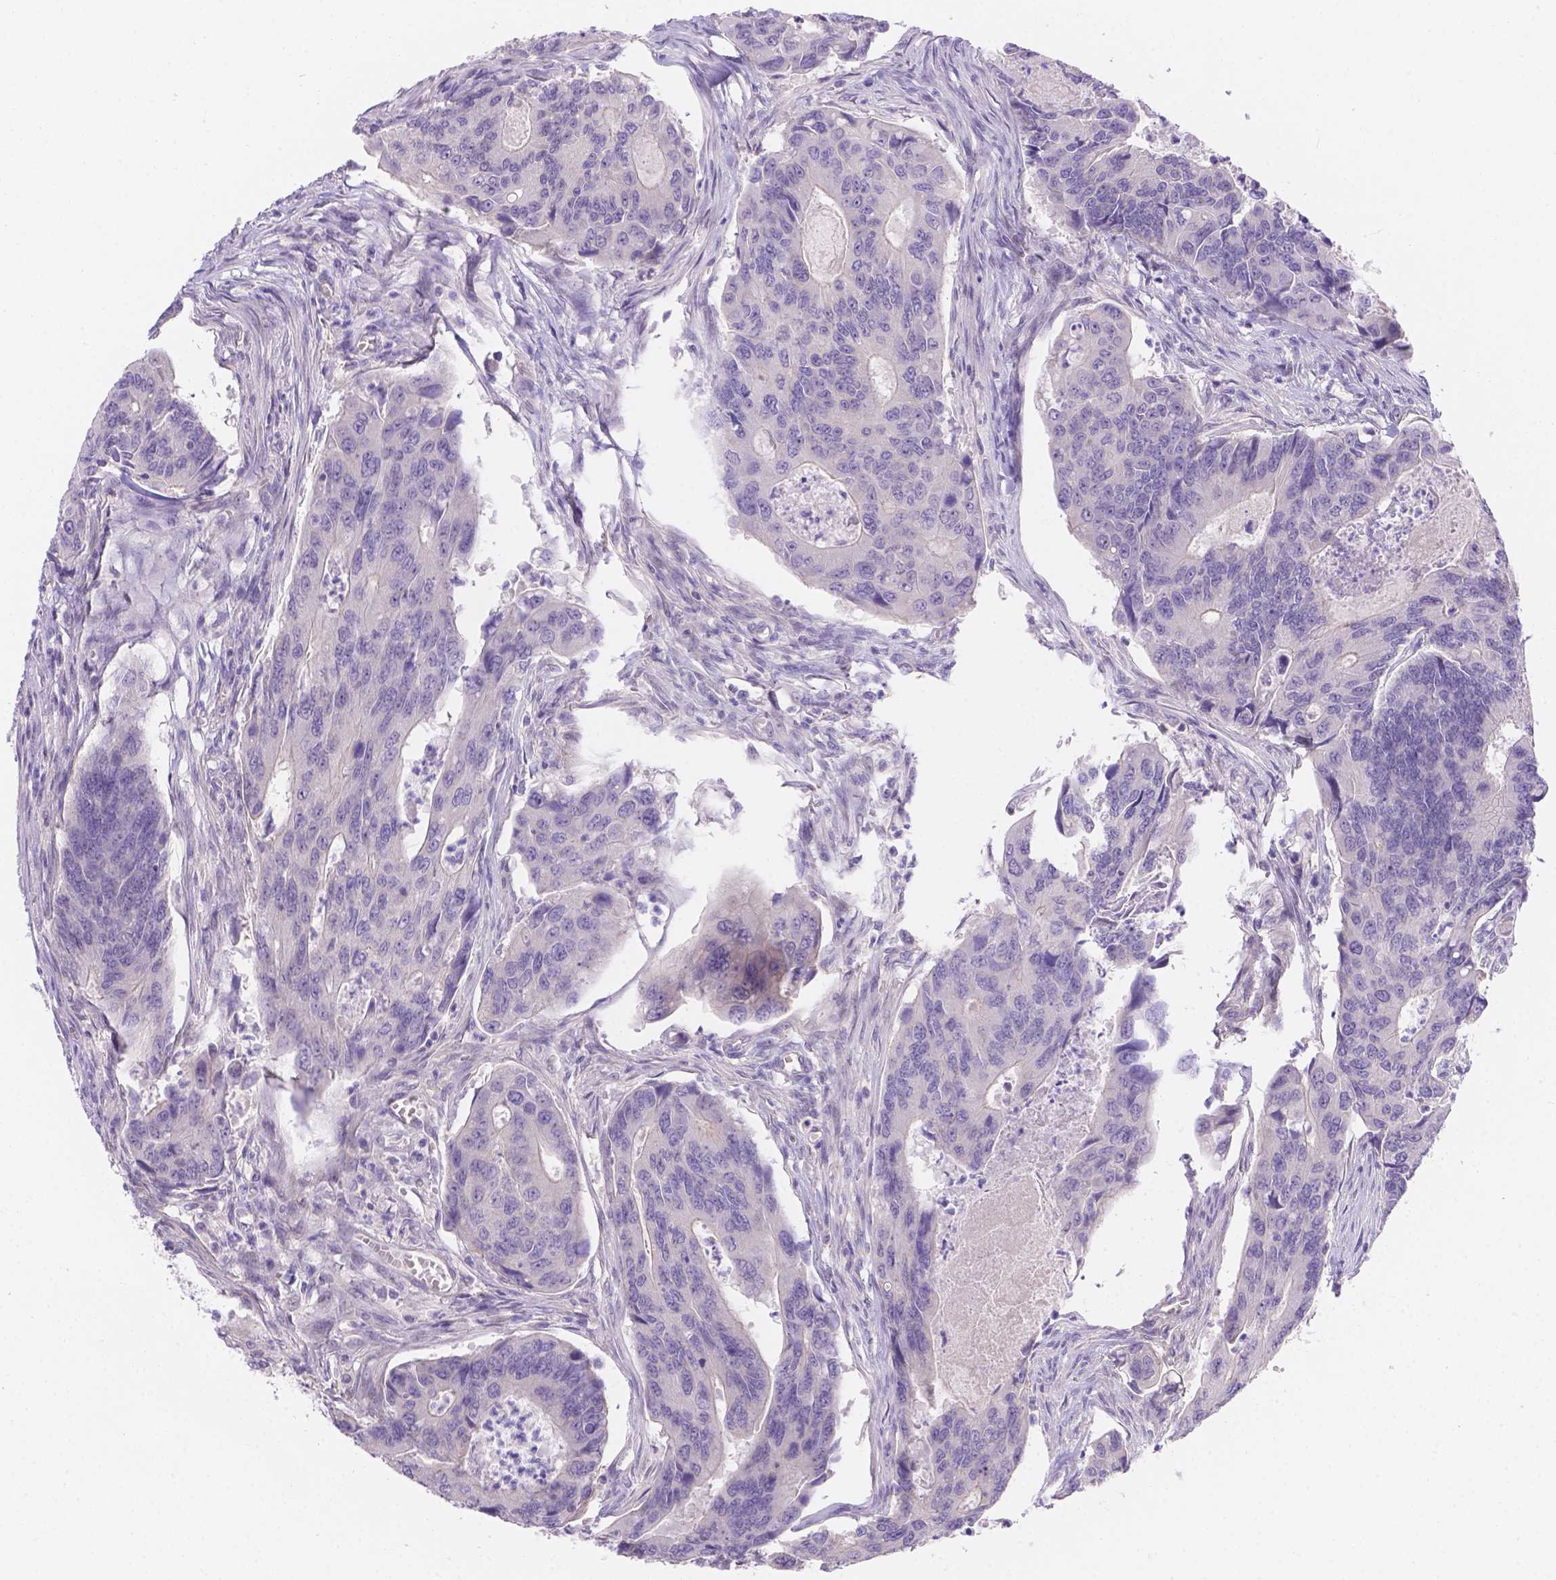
{"staining": {"intensity": "negative", "quantity": "none", "location": "none"}, "tissue": "colorectal cancer", "cell_type": "Tumor cells", "image_type": "cancer", "snomed": [{"axis": "morphology", "description": "Adenocarcinoma, NOS"}, {"axis": "topography", "description": "Colon"}], "caption": "Colorectal cancer stained for a protein using IHC reveals no staining tumor cells.", "gene": "CD96", "patient": {"sex": "female", "age": 67}}